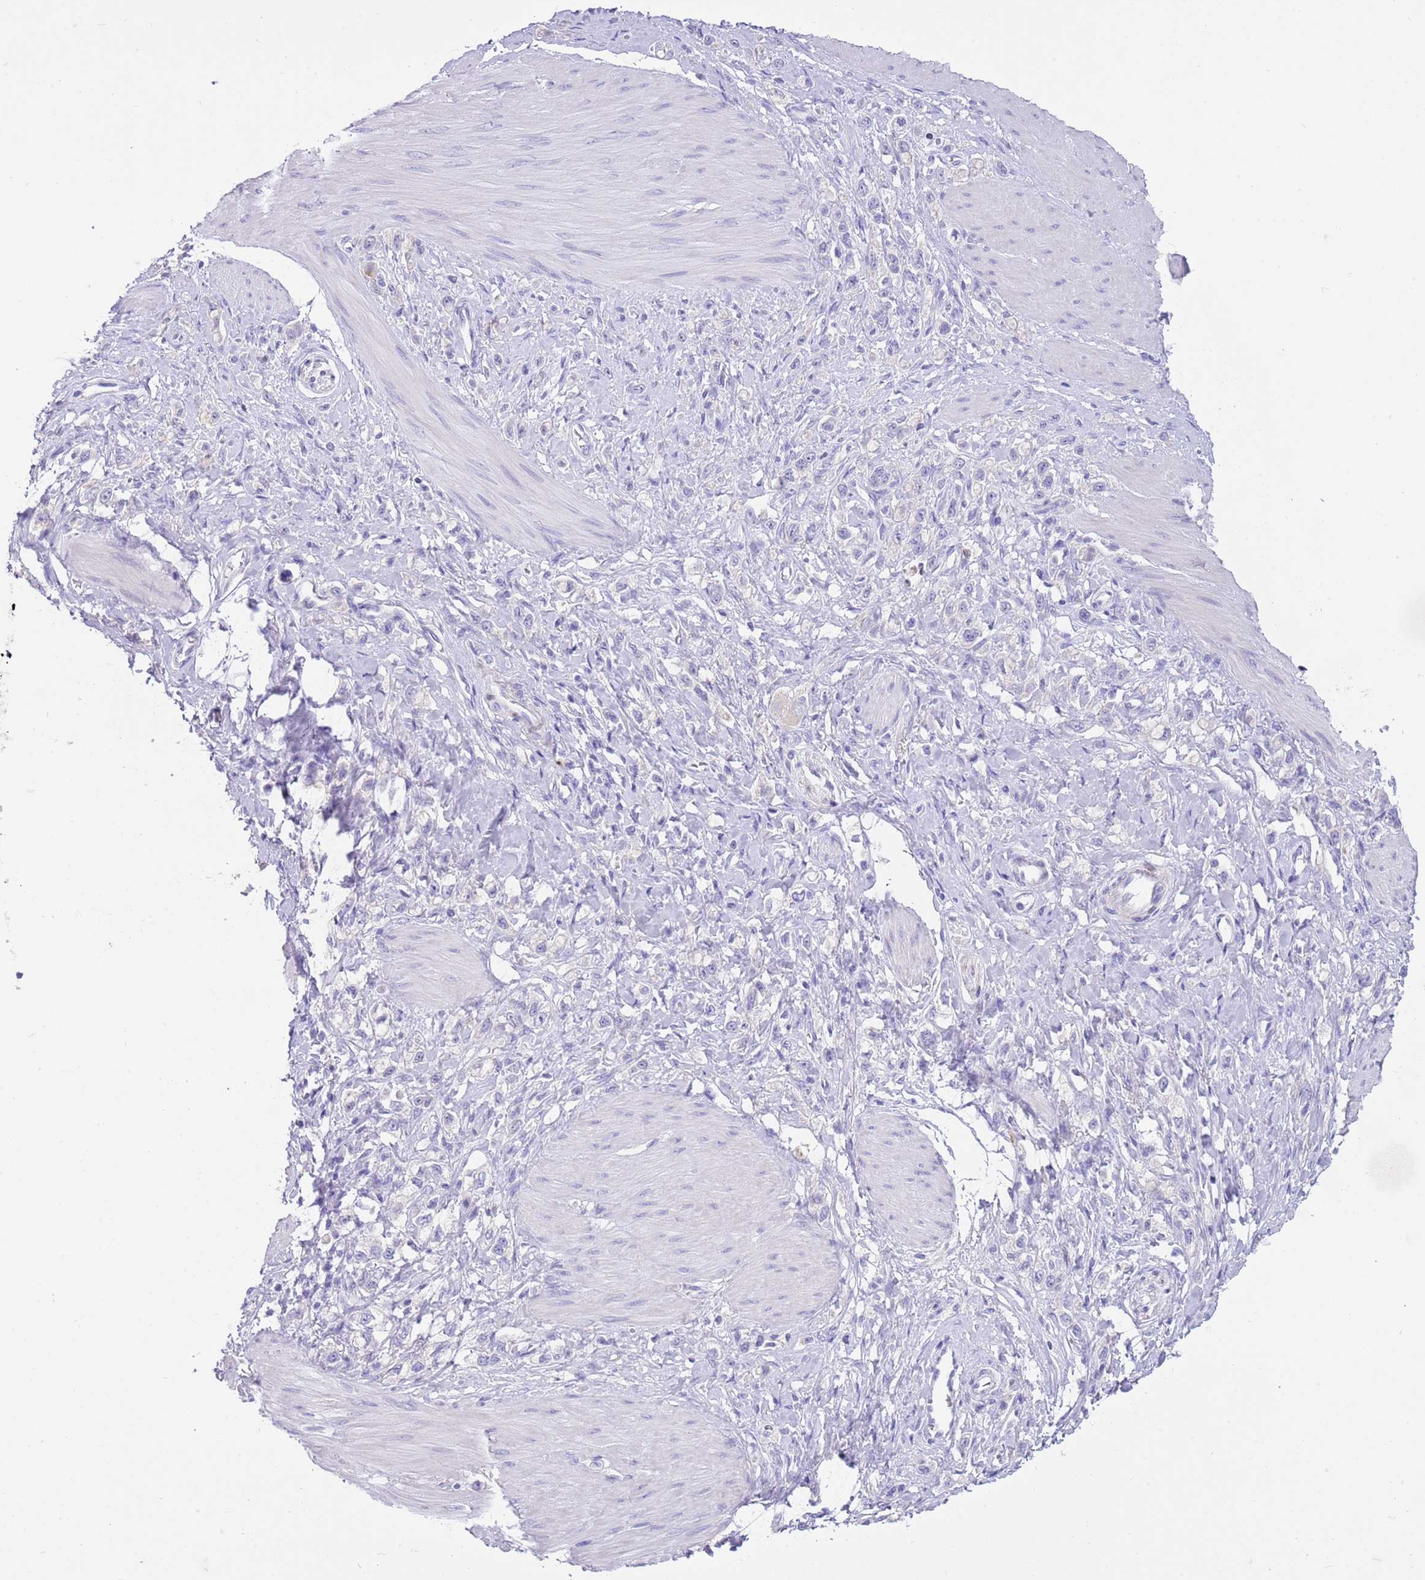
{"staining": {"intensity": "negative", "quantity": "none", "location": "none"}, "tissue": "stomach cancer", "cell_type": "Tumor cells", "image_type": "cancer", "snomed": [{"axis": "morphology", "description": "Adenocarcinoma, NOS"}, {"axis": "topography", "description": "Stomach"}], "caption": "Image shows no protein positivity in tumor cells of stomach adenocarcinoma tissue. (DAB (3,3'-diaminobenzidine) immunohistochemistry (IHC) visualized using brightfield microscopy, high magnification).", "gene": "CLEC2A", "patient": {"sex": "female", "age": 65}}